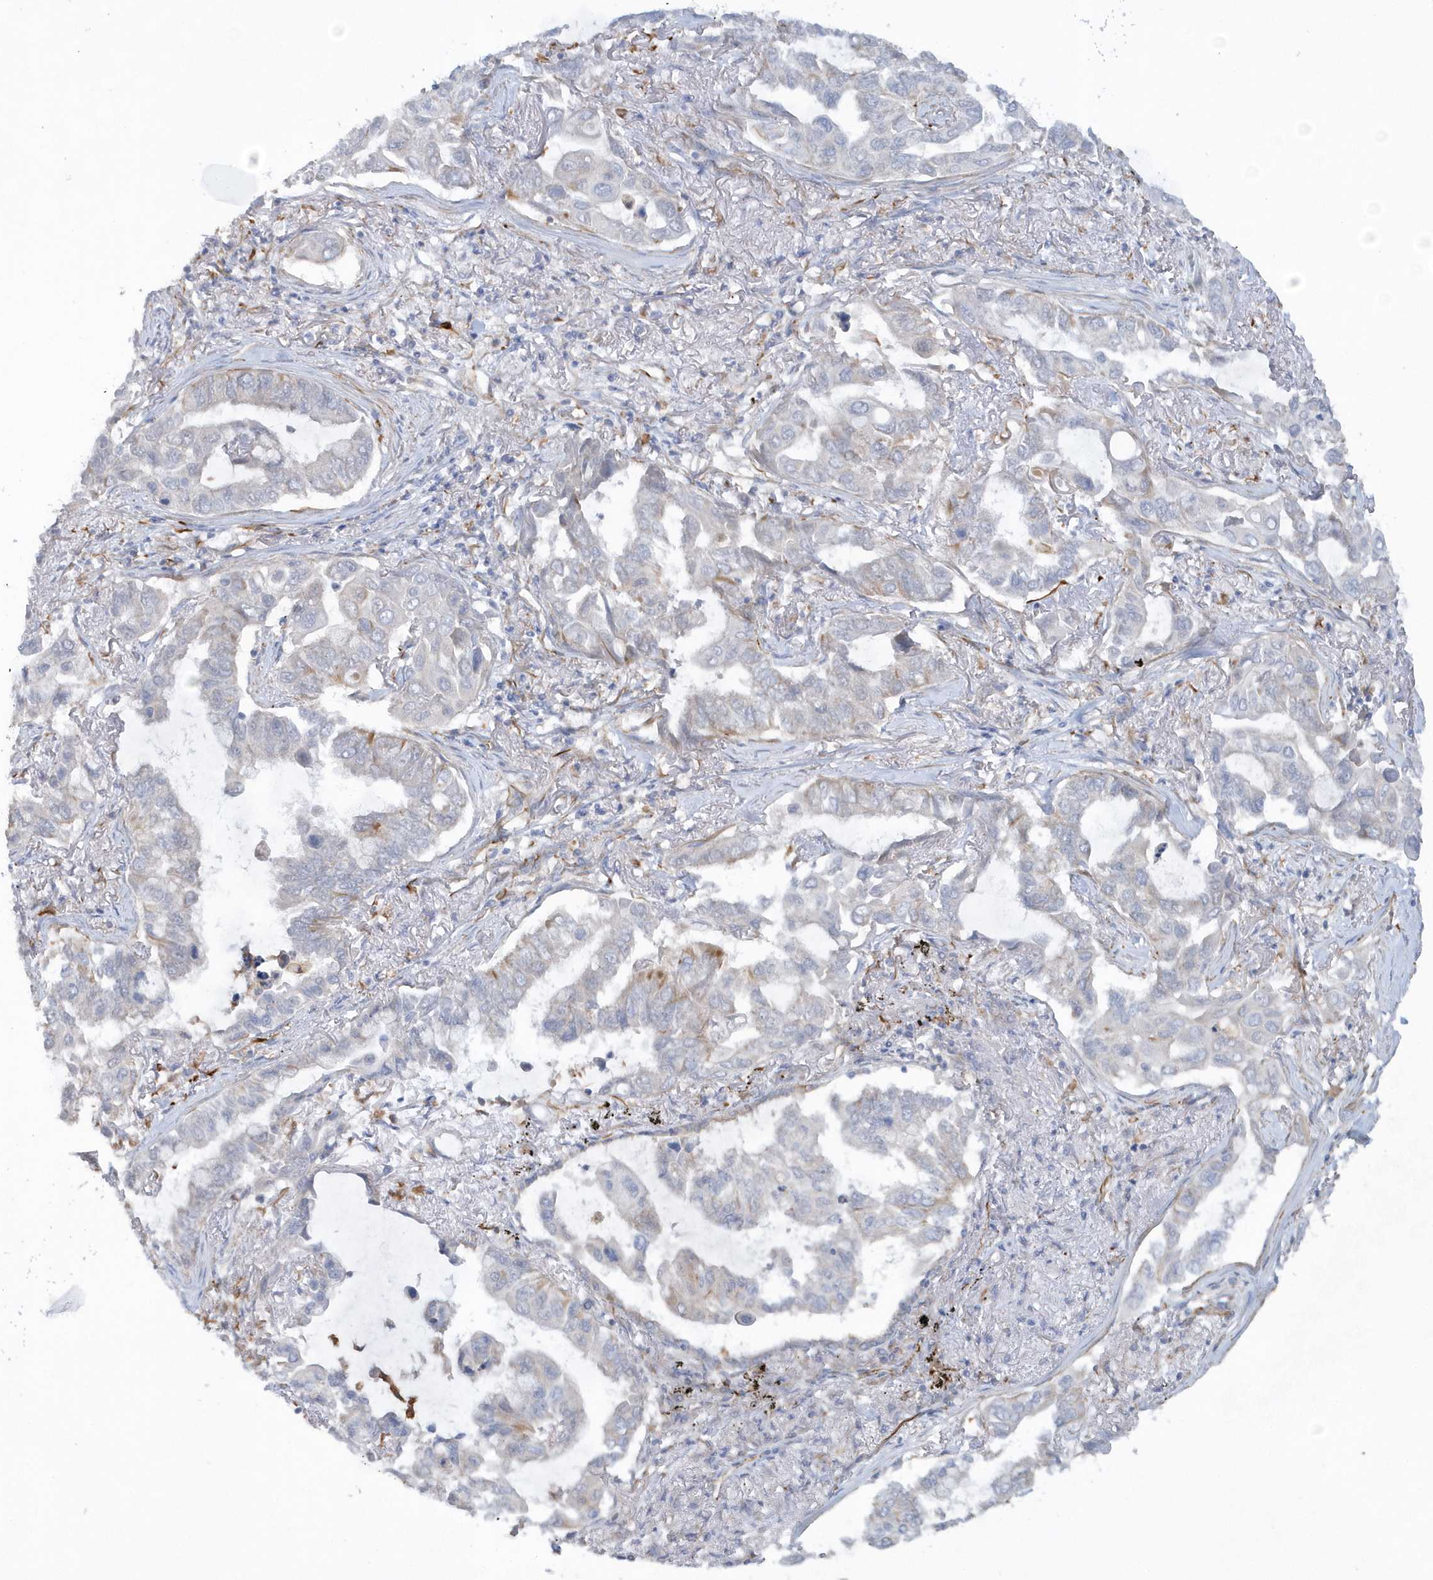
{"staining": {"intensity": "negative", "quantity": "none", "location": "none"}, "tissue": "lung cancer", "cell_type": "Tumor cells", "image_type": "cancer", "snomed": [{"axis": "morphology", "description": "Adenocarcinoma, NOS"}, {"axis": "topography", "description": "Lung"}], "caption": "Tumor cells are negative for brown protein staining in adenocarcinoma (lung).", "gene": "RAB17", "patient": {"sex": "male", "age": 64}}